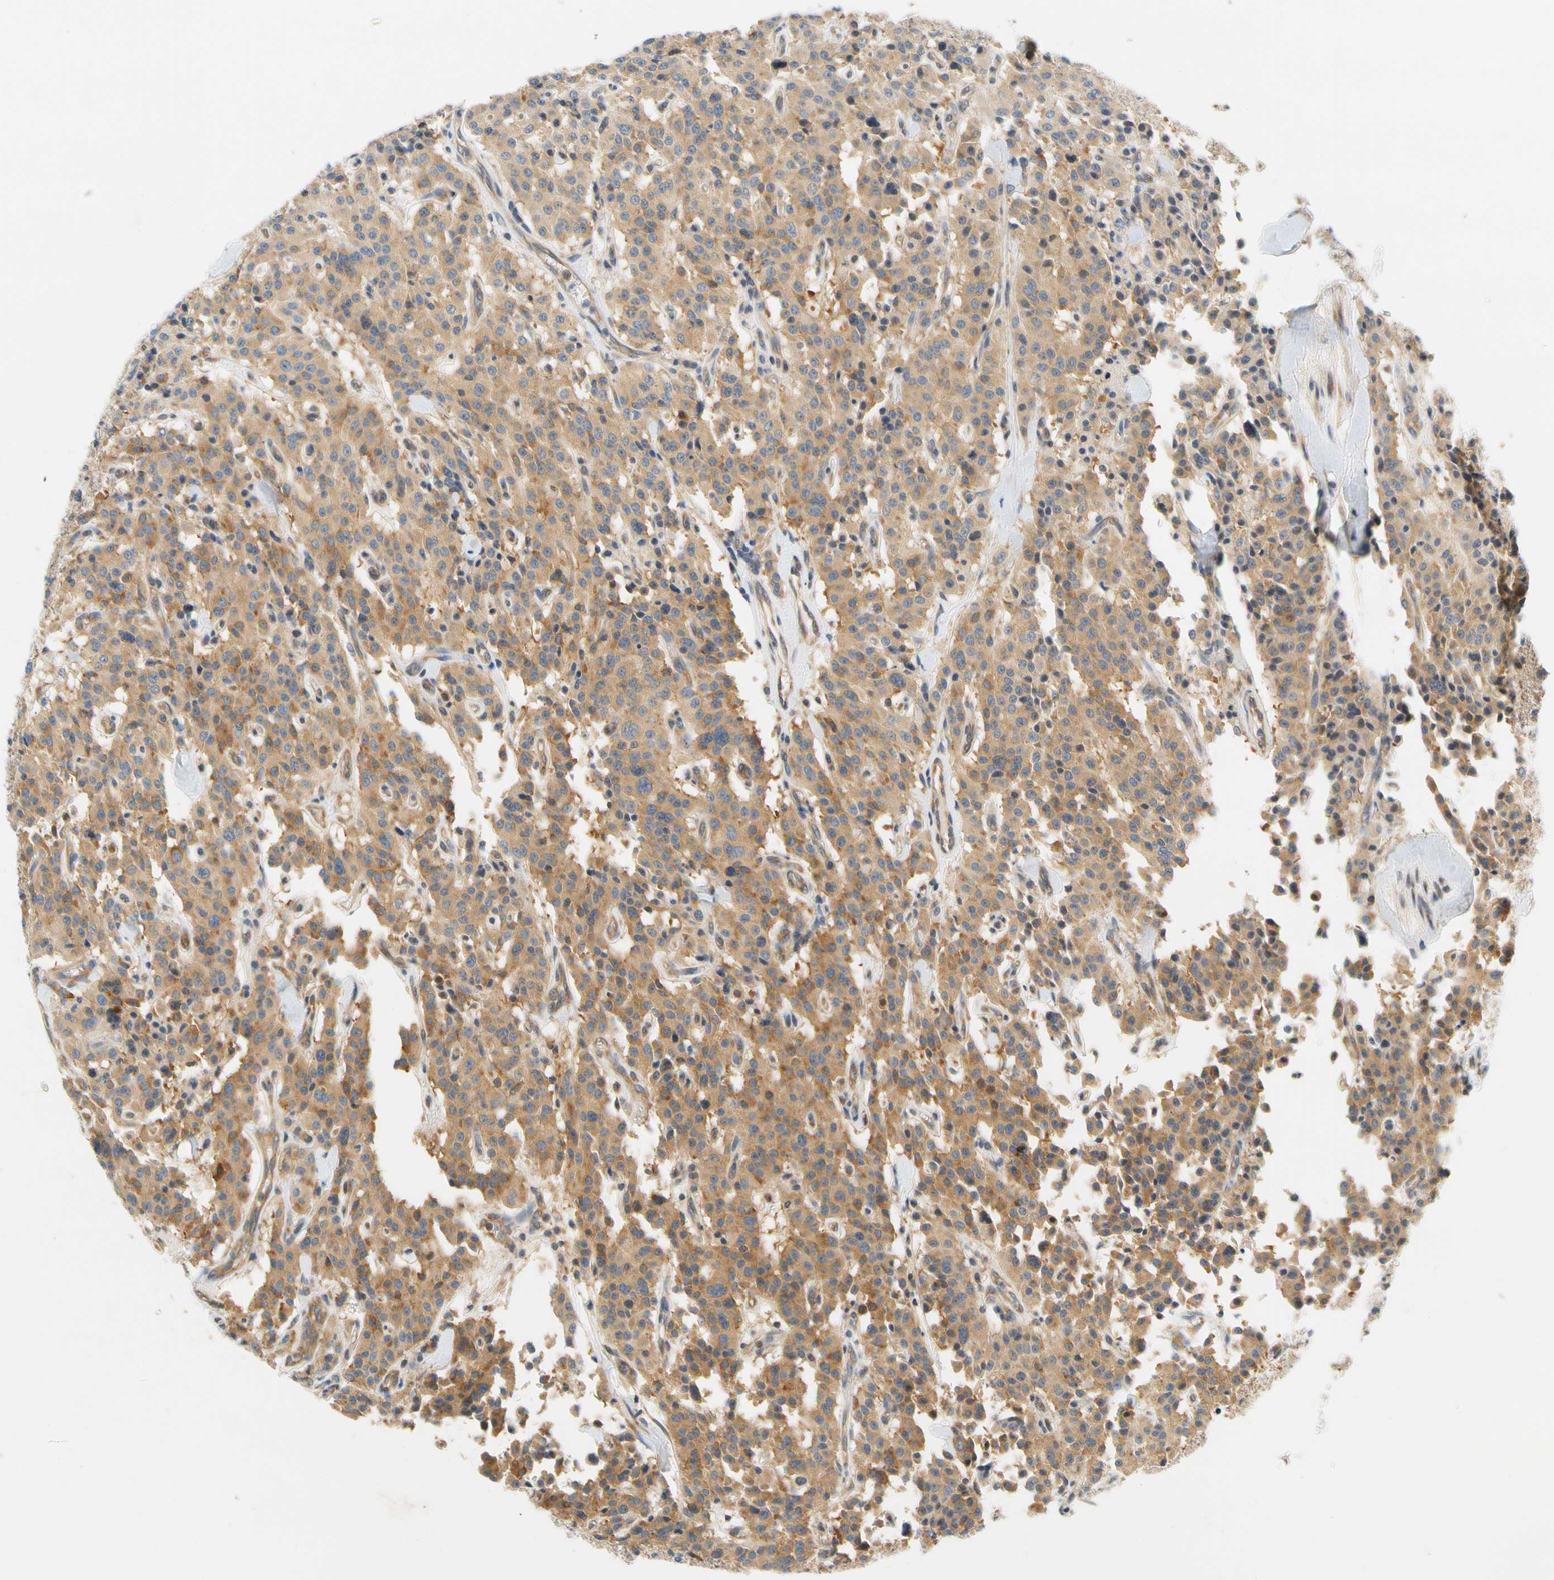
{"staining": {"intensity": "moderate", "quantity": ">75%", "location": "cytoplasmic/membranous"}, "tissue": "carcinoid", "cell_type": "Tumor cells", "image_type": "cancer", "snomed": [{"axis": "morphology", "description": "Carcinoid, malignant, NOS"}, {"axis": "topography", "description": "Lung"}], "caption": "Human malignant carcinoid stained for a protein (brown) reveals moderate cytoplasmic/membranous positive expression in about >75% of tumor cells.", "gene": "LRRC47", "patient": {"sex": "male", "age": 30}}